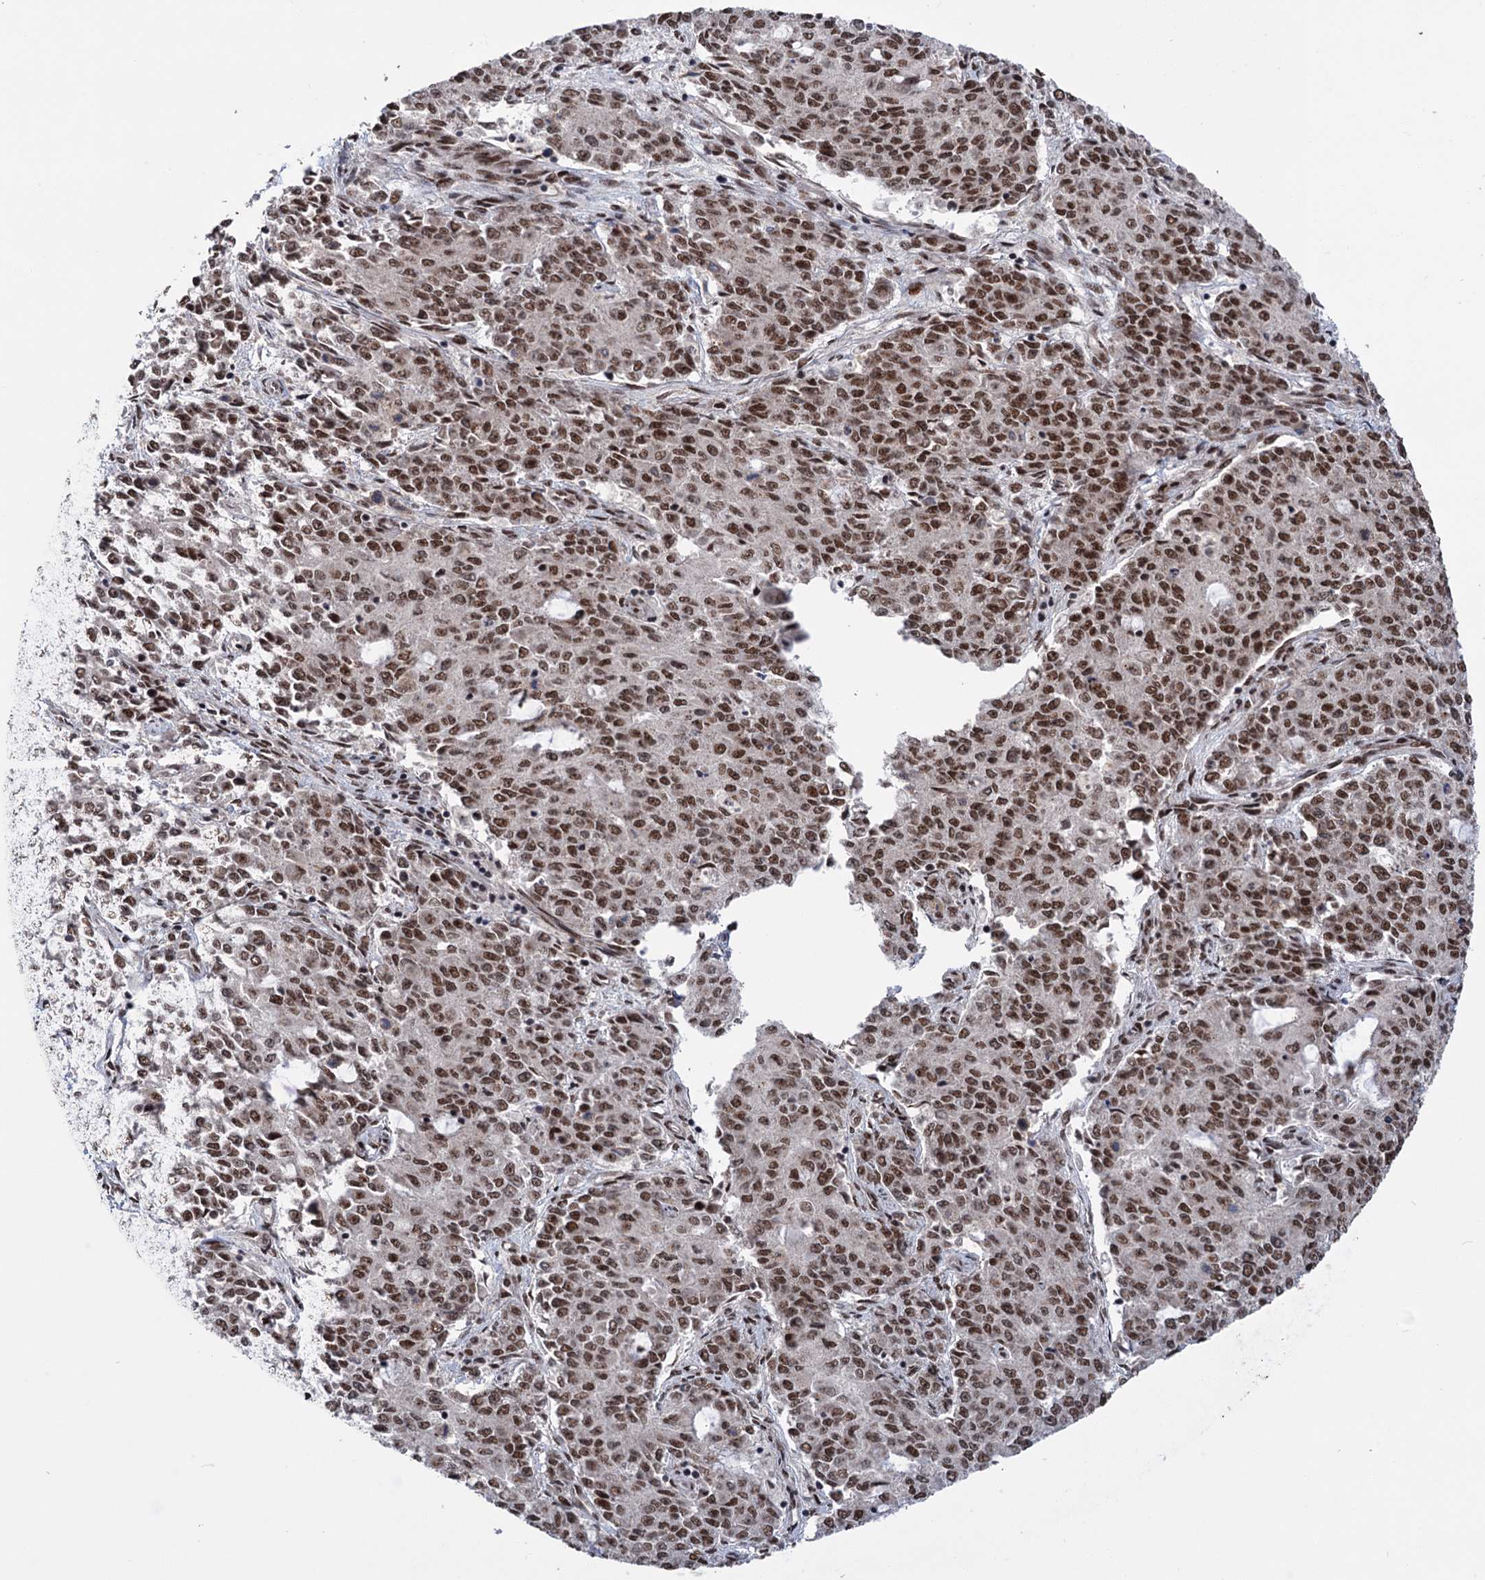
{"staining": {"intensity": "strong", "quantity": ">75%", "location": "nuclear"}, "tissue": "endometrial cancer", "cell_type": "Tumor cells", "image_type": "cancer", "snomed": [{"axis": "morphology", "description": "Adenocarcinoma, NOS"}, {"axis": "topography", "description": "Endometrium"}], "caption": "Immunohistochemical staining of endometrial cancer (adenocarcinoma) displays high levels of strong nuclear protein staining in about >75% of tumor cells.", "gene": "MAML1", "patient": {"sex": "female", "age": 50}}